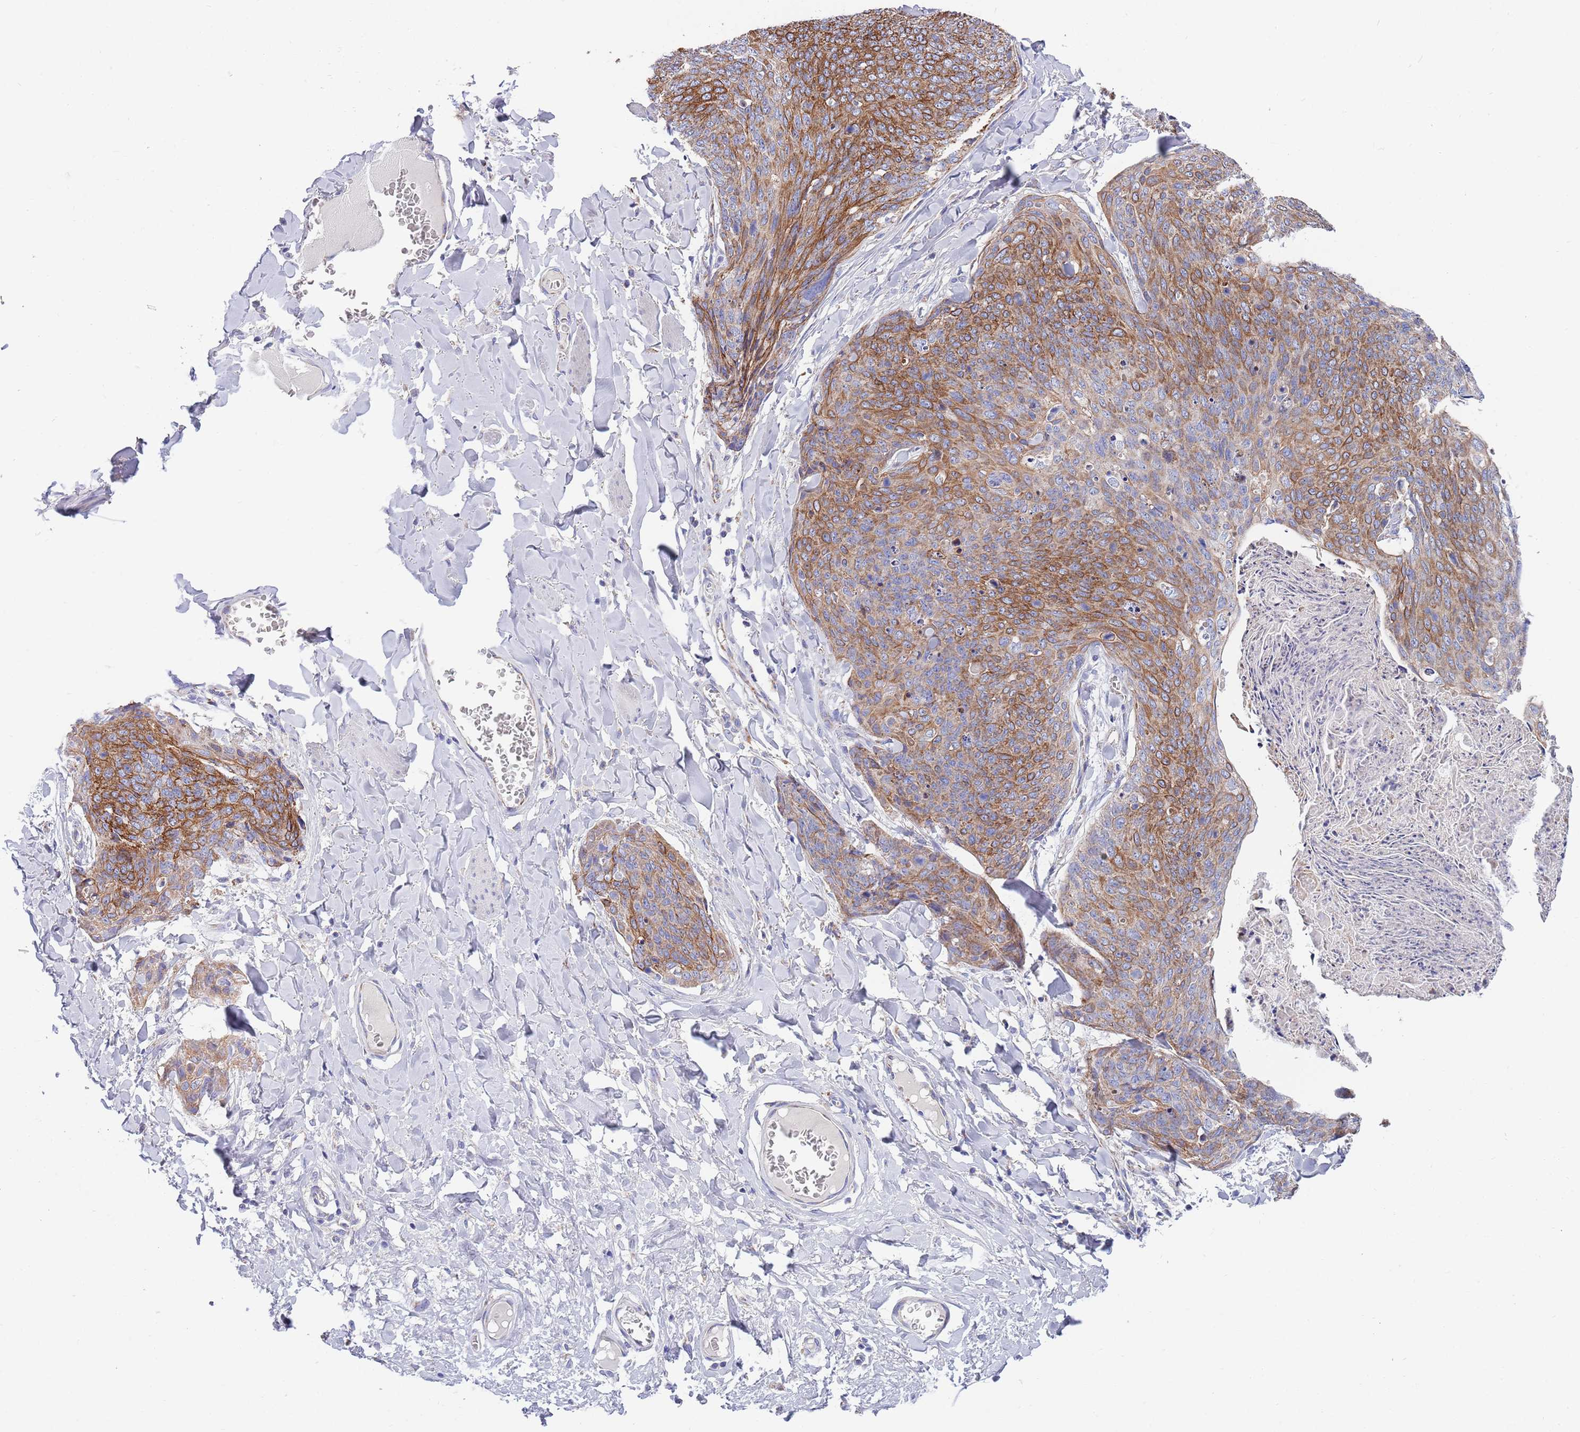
{"staining": {"intensity": "moderate", "quantity": ">75%", "location": "cytoplasmic/membranous"}, "tissue": "skin cancer", "cell_type": "Tumor cells", "image_type": "cancer", "snomed": [{"axis": "morphology", "description": "Squamous cell carcinoma, NOS"}, {"axis": "topography", "description": "Skin"}, {"axis": "topography", "description": "Vulva"}], "caption": "An IHC photomicrograph of neoplastic tissue is shown. Protein staining in brown shows moderate cytoplasmic/membranous positivity in skin cancer (squamous cell carcinoma) within tumor cells. (DAB (3,3'-diaminobenzidine) IHC with brightfield microscopy, high magnification).", "gene": "EMC8", "patient": {"sex": "female", "age": 85}}